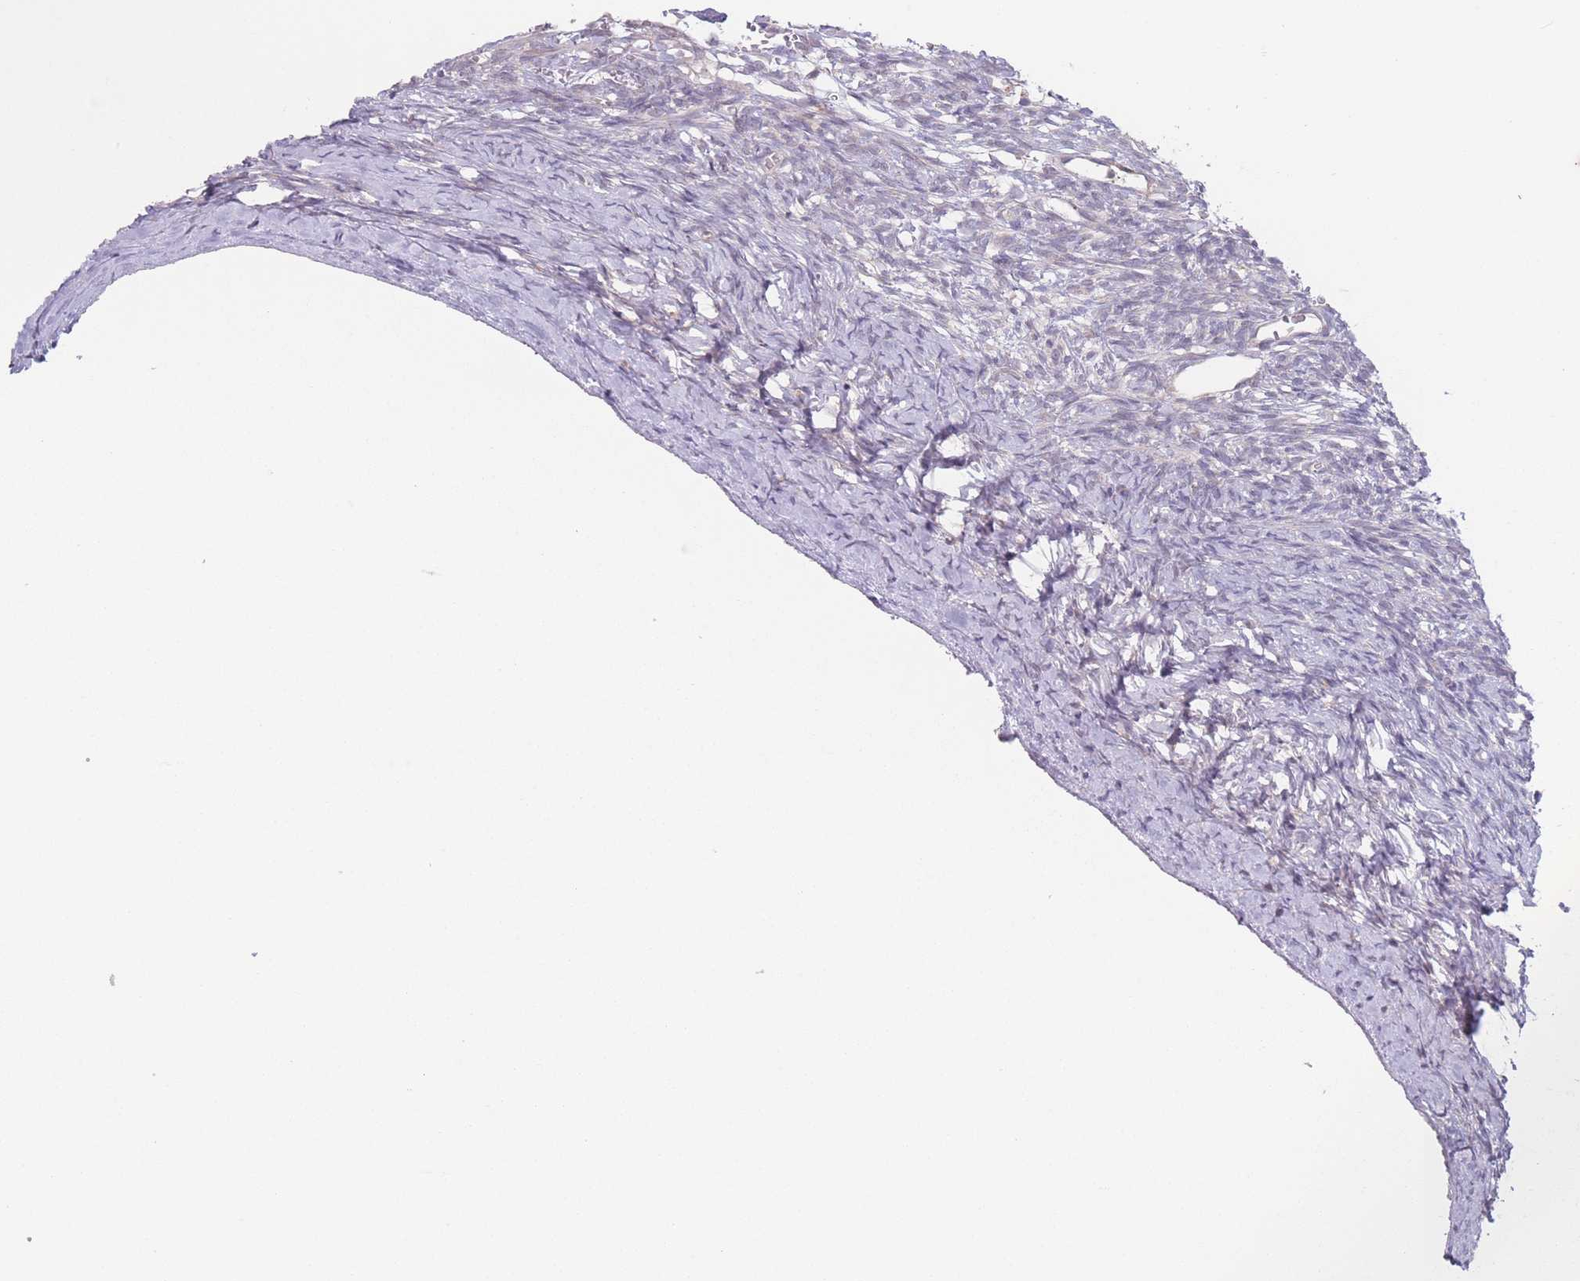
{"staining": {"intensity": "negative", "quantity": "none", "location": "none"}, "tissue": "ovary", "cell_type": "Ovarian stroma cells", "image_type": "normal", "snomed": [{"axis": "morphology", "description": "Normal tissue, NOS"}, {"axis": "topography", "description": "Ovary"}], "caption": "This photomicrograph is of benign ovary stained with IHC to label a protein in brown with the nuclei are counter-stained blue. There is no positivity in ovarian stroma cells.", "gene": "PPM1A", "patient": {"sex": "female", "age": 39}}